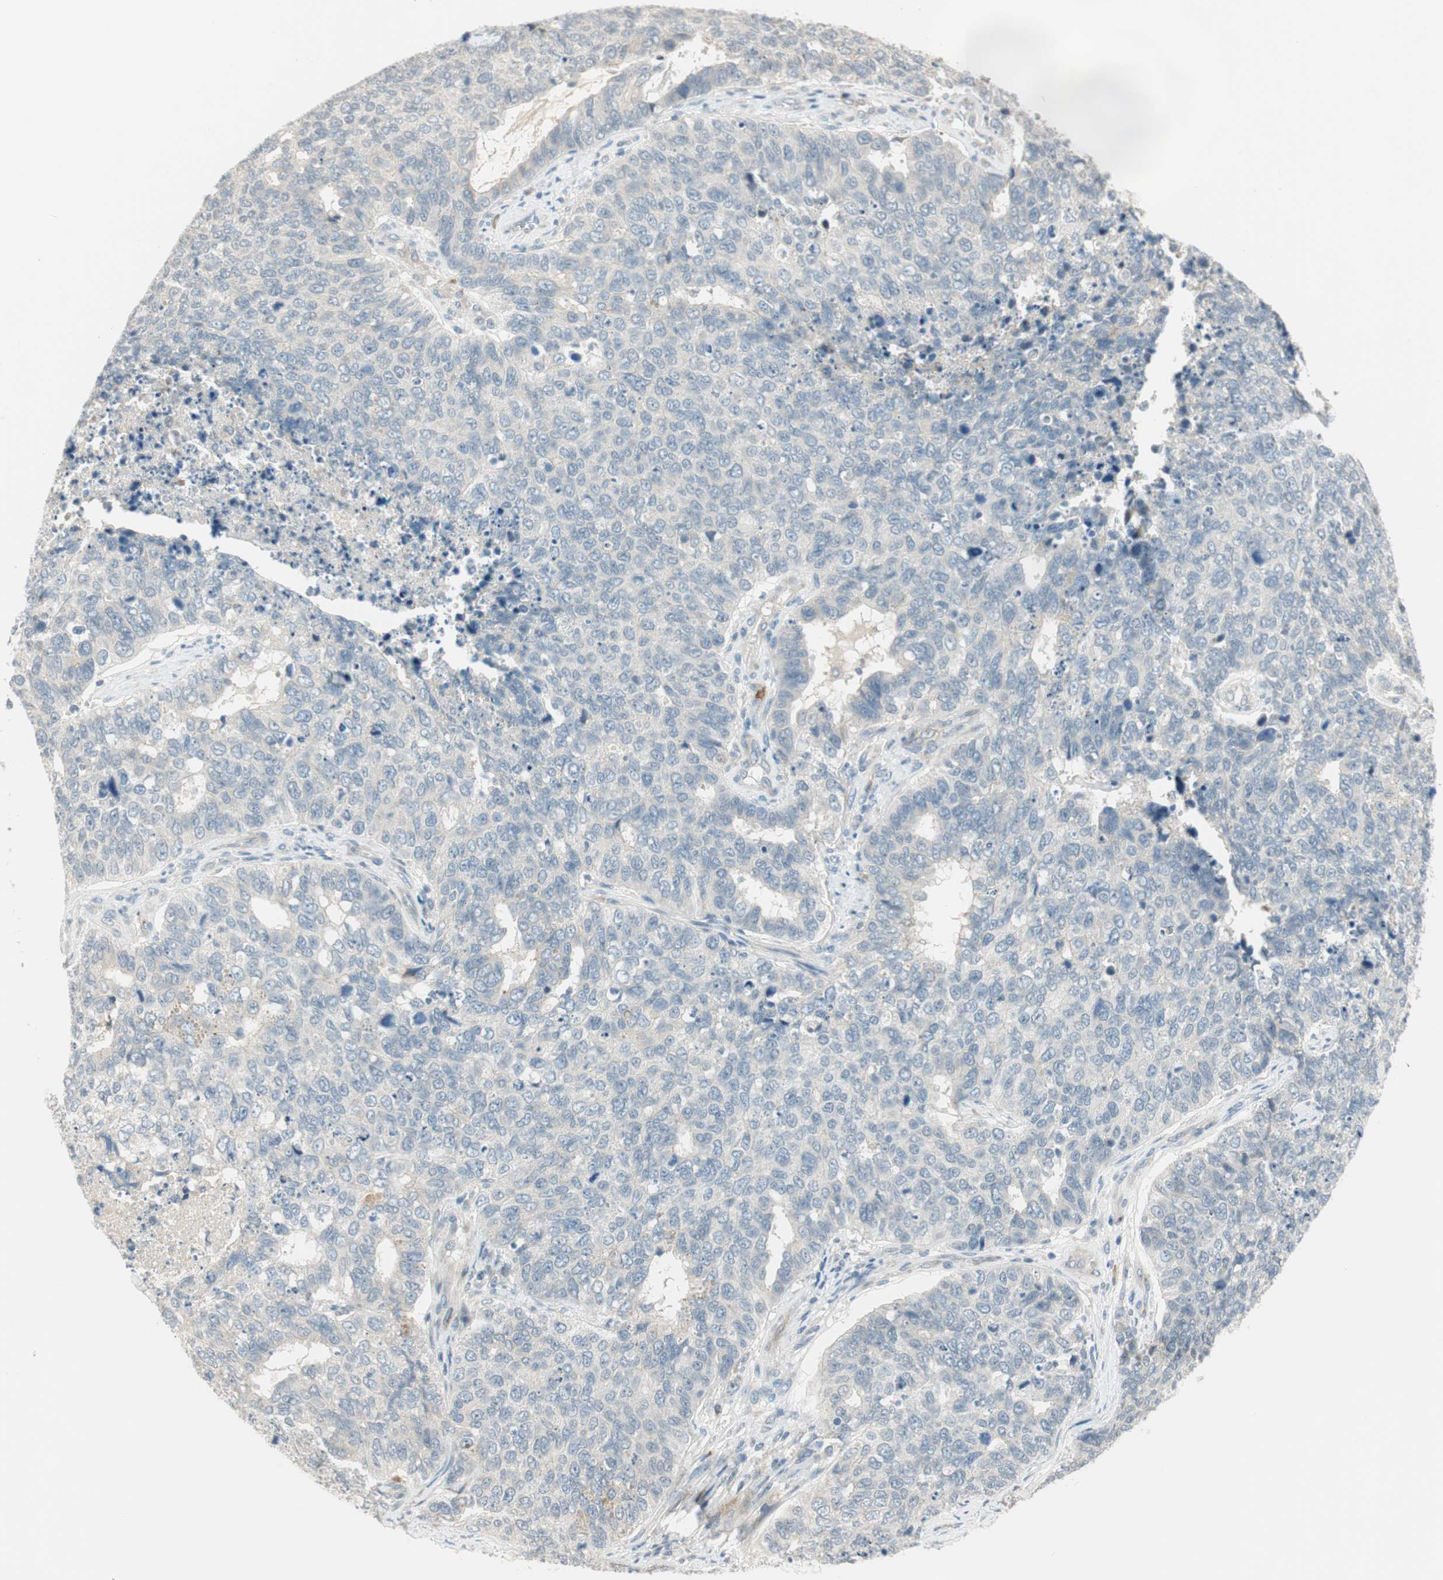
{"staining": {"intensity": "negative", "quantity": "none", "location": "none"}, "tissue": "cervical cancer", "cell_type": "Tumor cells", "image_type": "cancer", "snomed": [{"axis": "morphology", "description": "Squamous cell carcinoma, NOS"}, {"axis": "topography", "description": "Cervix"}], "caption": "IHC of human cervical cancer reveals no positivity in tumor cells.", "gene": "PCDHB15", "patient": {"sex": "female", "age": 63}}